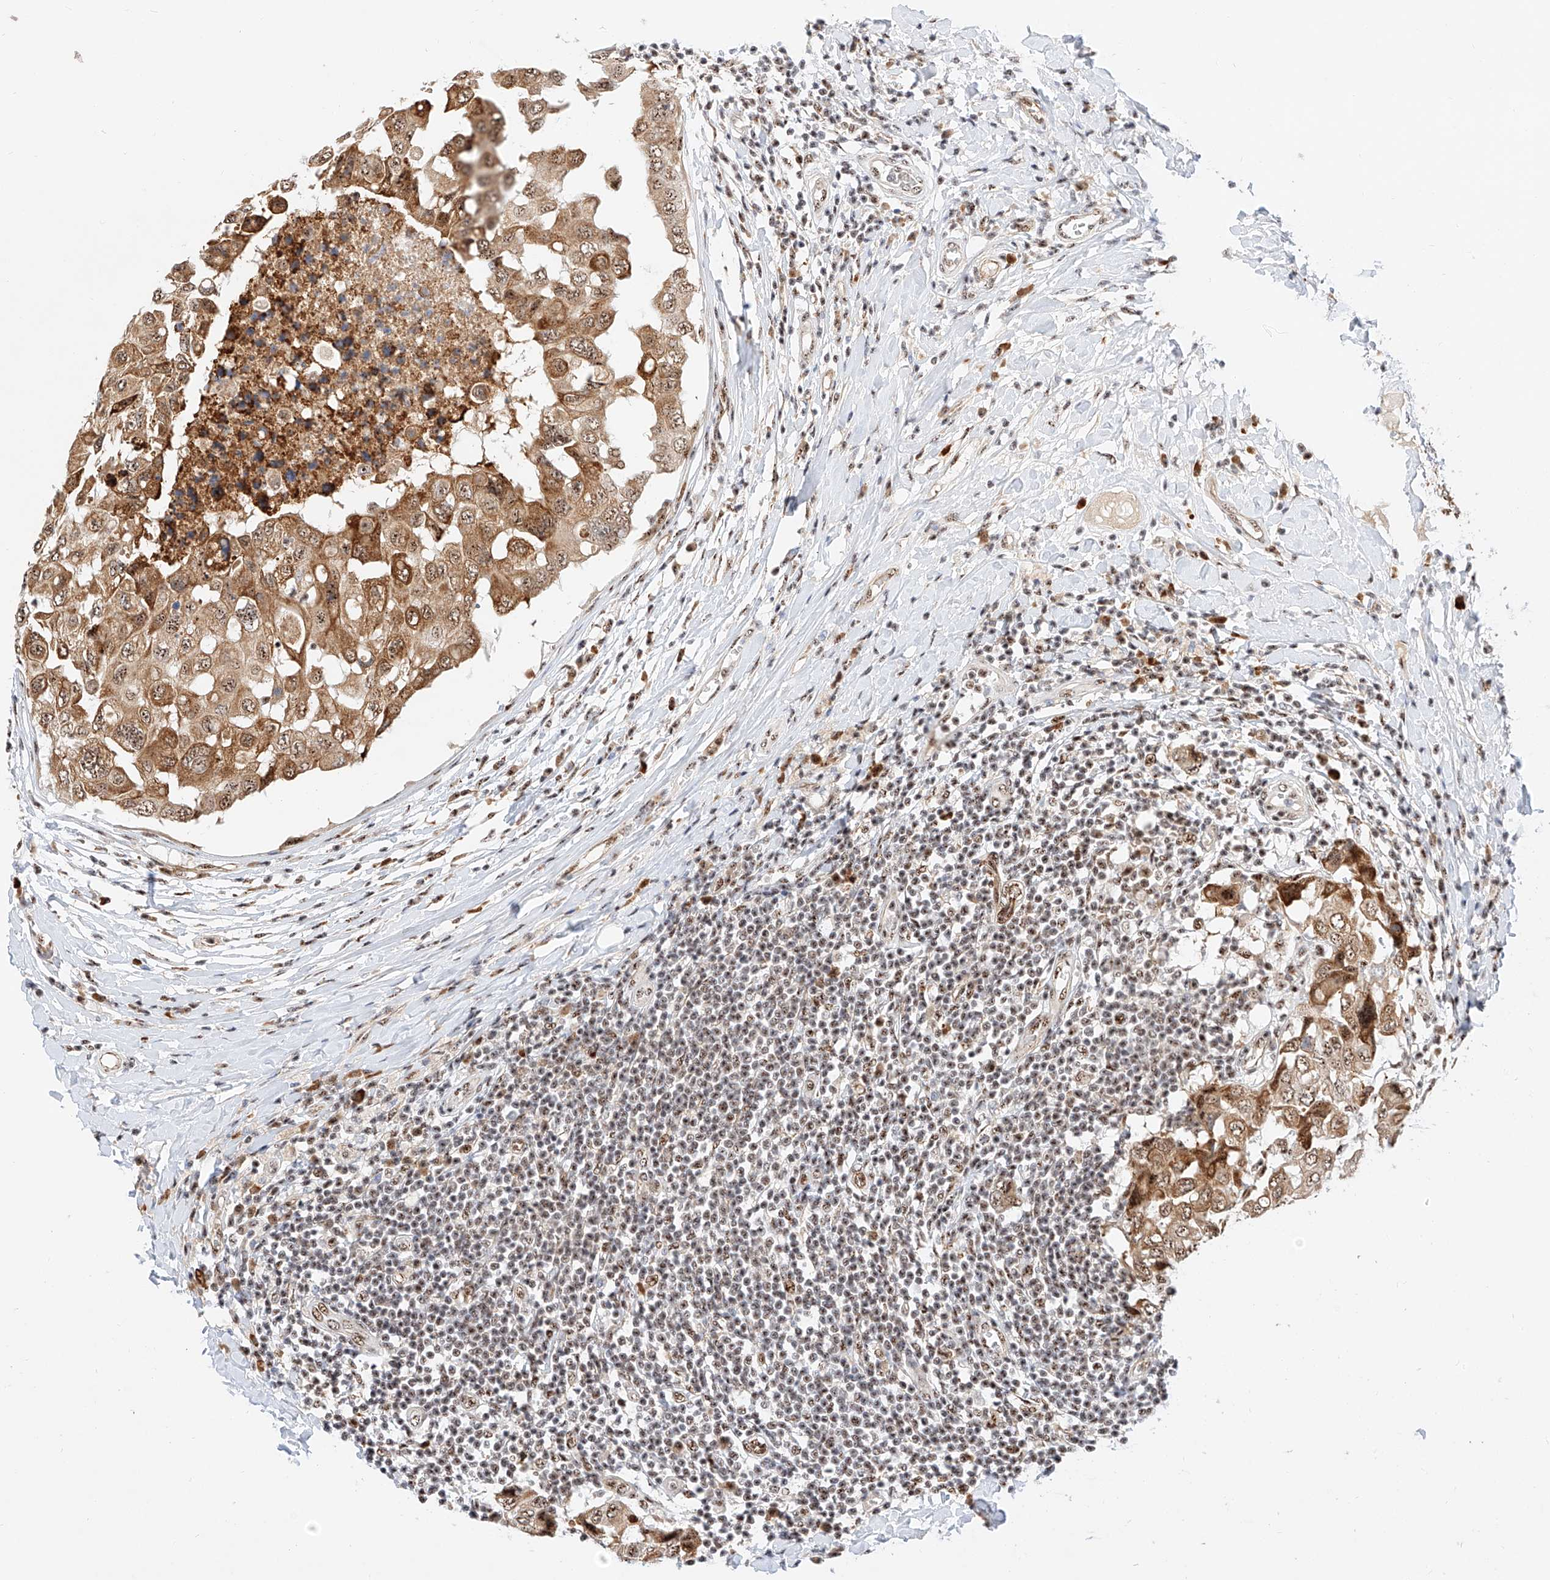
{"staining": {"intensity": "moderate", "quantity": ">75%", "location": "cytoplasmic/membranous,nuclear"}, "tissue": "breast cancer", "cell_type": "Tumor cells", "image_type": "cancer", "snomed": [{"axis": "morphology", "description": "Duct carcinoma"}, {"axis": "topography", "description": "Breast"}], "caption": "High-magnification brightfield microscopy of breast cancer stained with DAB (3,3'-diaminobenzidine) (brown) and counterstained with hematoxylin (blue). tumor cells exhibit moderate cytoplasmic/membranous and nuclear positivity is identified in about>75% of cells.", "gene": "ATXN7L2", "patient": {"sex": "female", "age": 27}}